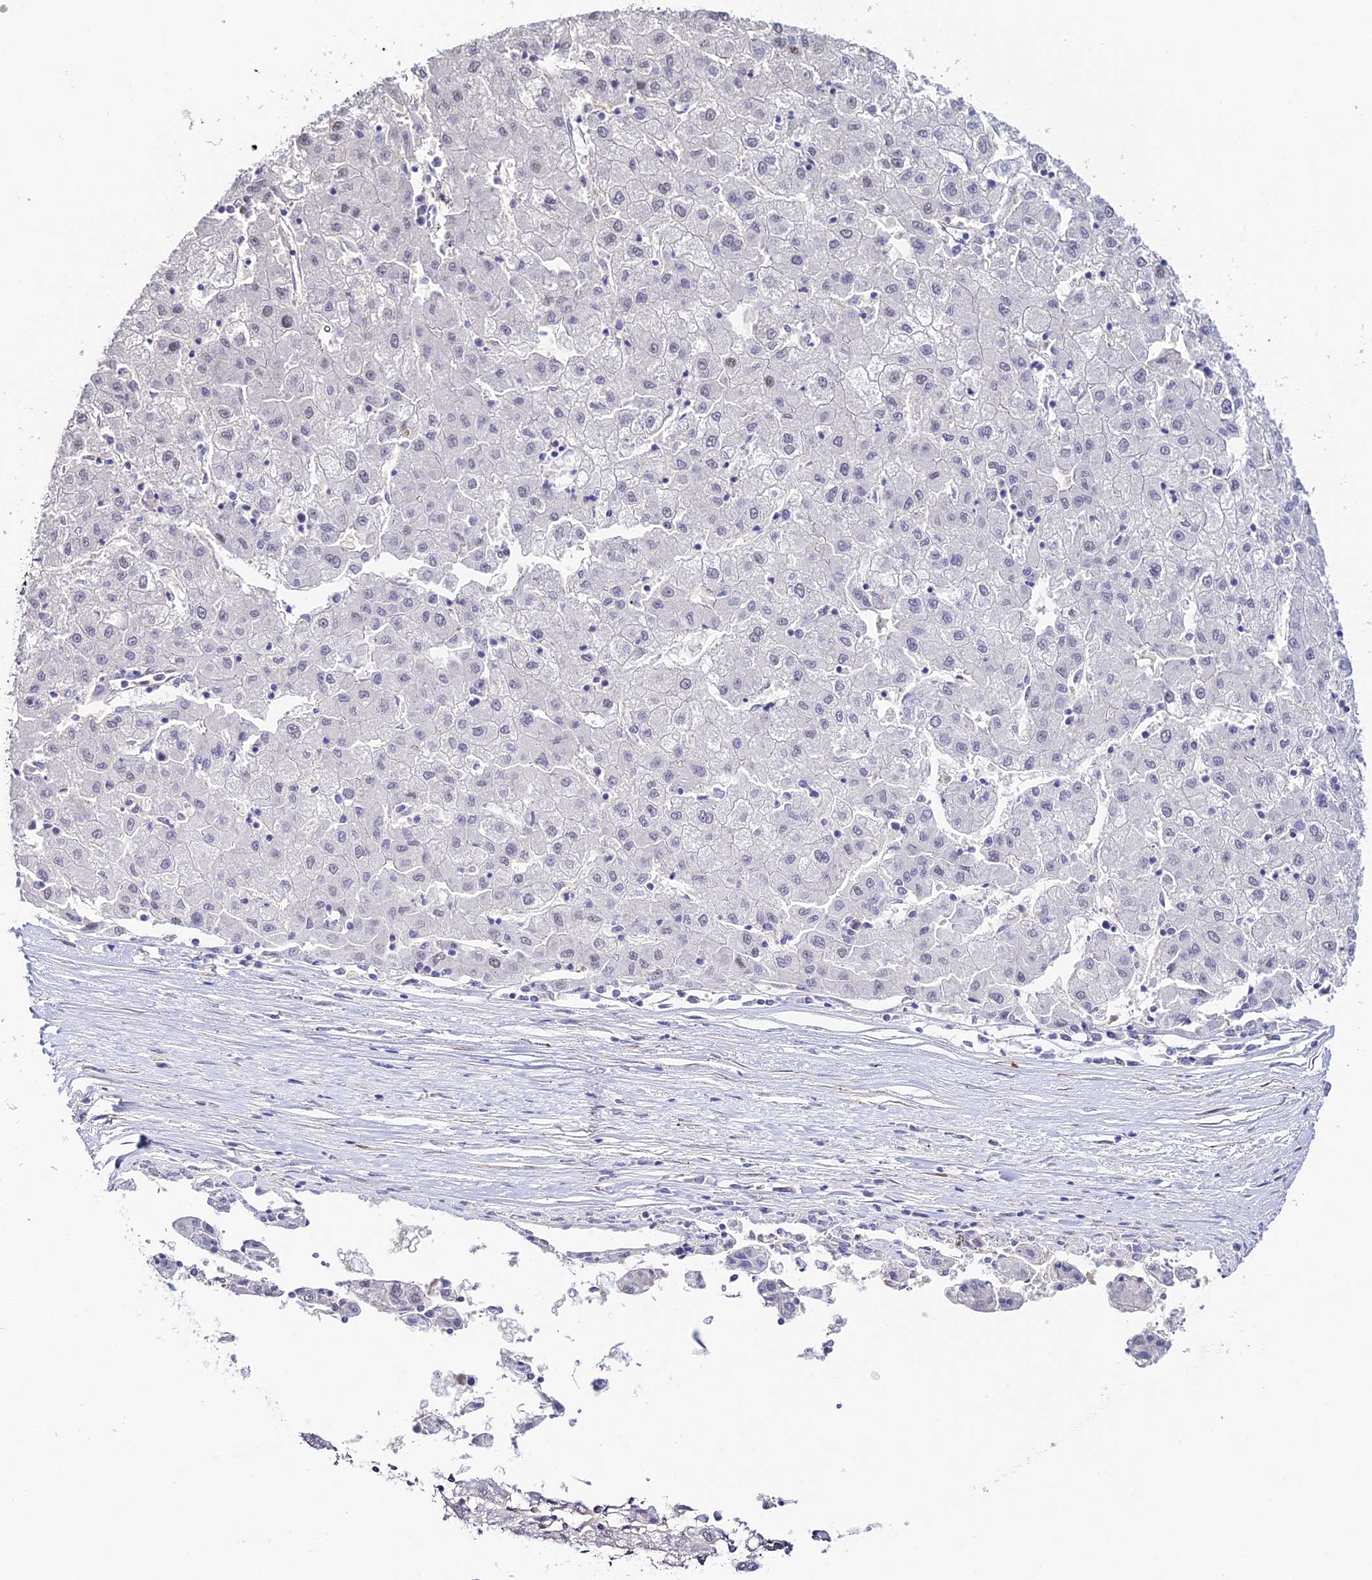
{"staining": {"intensity": "negative", "quantity": "none", "location": "none"}, "tissue": "liver cancer", "cell_type": "Tumor cells", "image_type": "cancer", "snomed": [{"axis": "morphology", "description": "Carcinoma, Hepatocellular, NOS"}, {"axis": "topography", "description": "Liver"}], "caption": "IHC histopathology image of hepatocellular carcinoma (liver) stained for a protein (brown), which reveals no staining in tumor cells. (DAB immunohistochemistry, high magnification).", "gene": "MXRA7", "patient": {"sex": "male", "age": 72}}